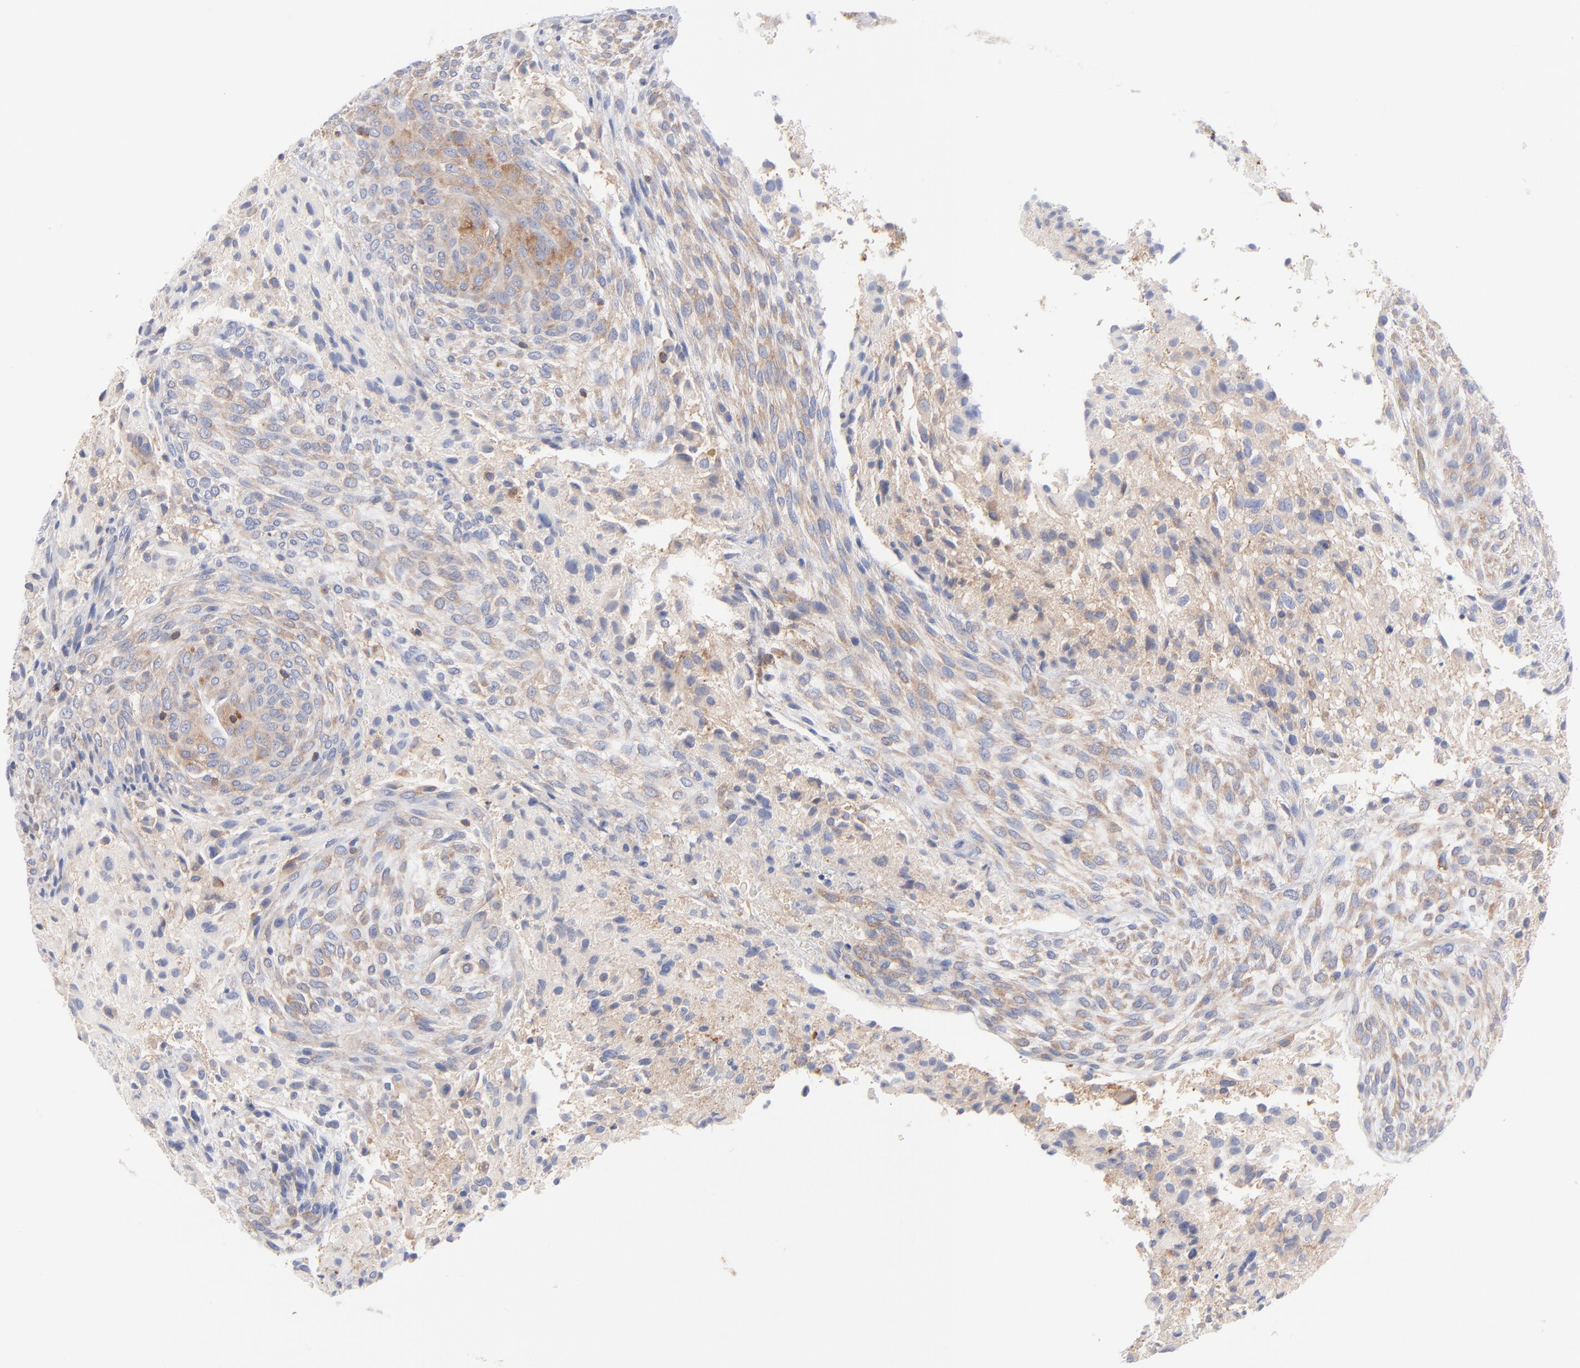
{"staining": {"intensity": "weak", "quantity": ">75%", "location": "cytoplasmic/membranous"}, "tissue": "glioma", "cell_type": "Tumor cells", "image_type": "cancer", "snomed": [{"axis": "morphology", "description": "Glioma, malignant, High grade"}, {"axis": "topography", "description": "Cerebral cortex"}], "caption": "High-power microscopy captured an IHC histopathology image of high-grade glioma (malignant), revealing weak cytoplasmic/membranous staining in approximately >75% of tumor cells. (IHC, brightfield microscopy, high magnification).", "gene": "SEPTIN6", "patient": {"sex": "female", "age": 55}}